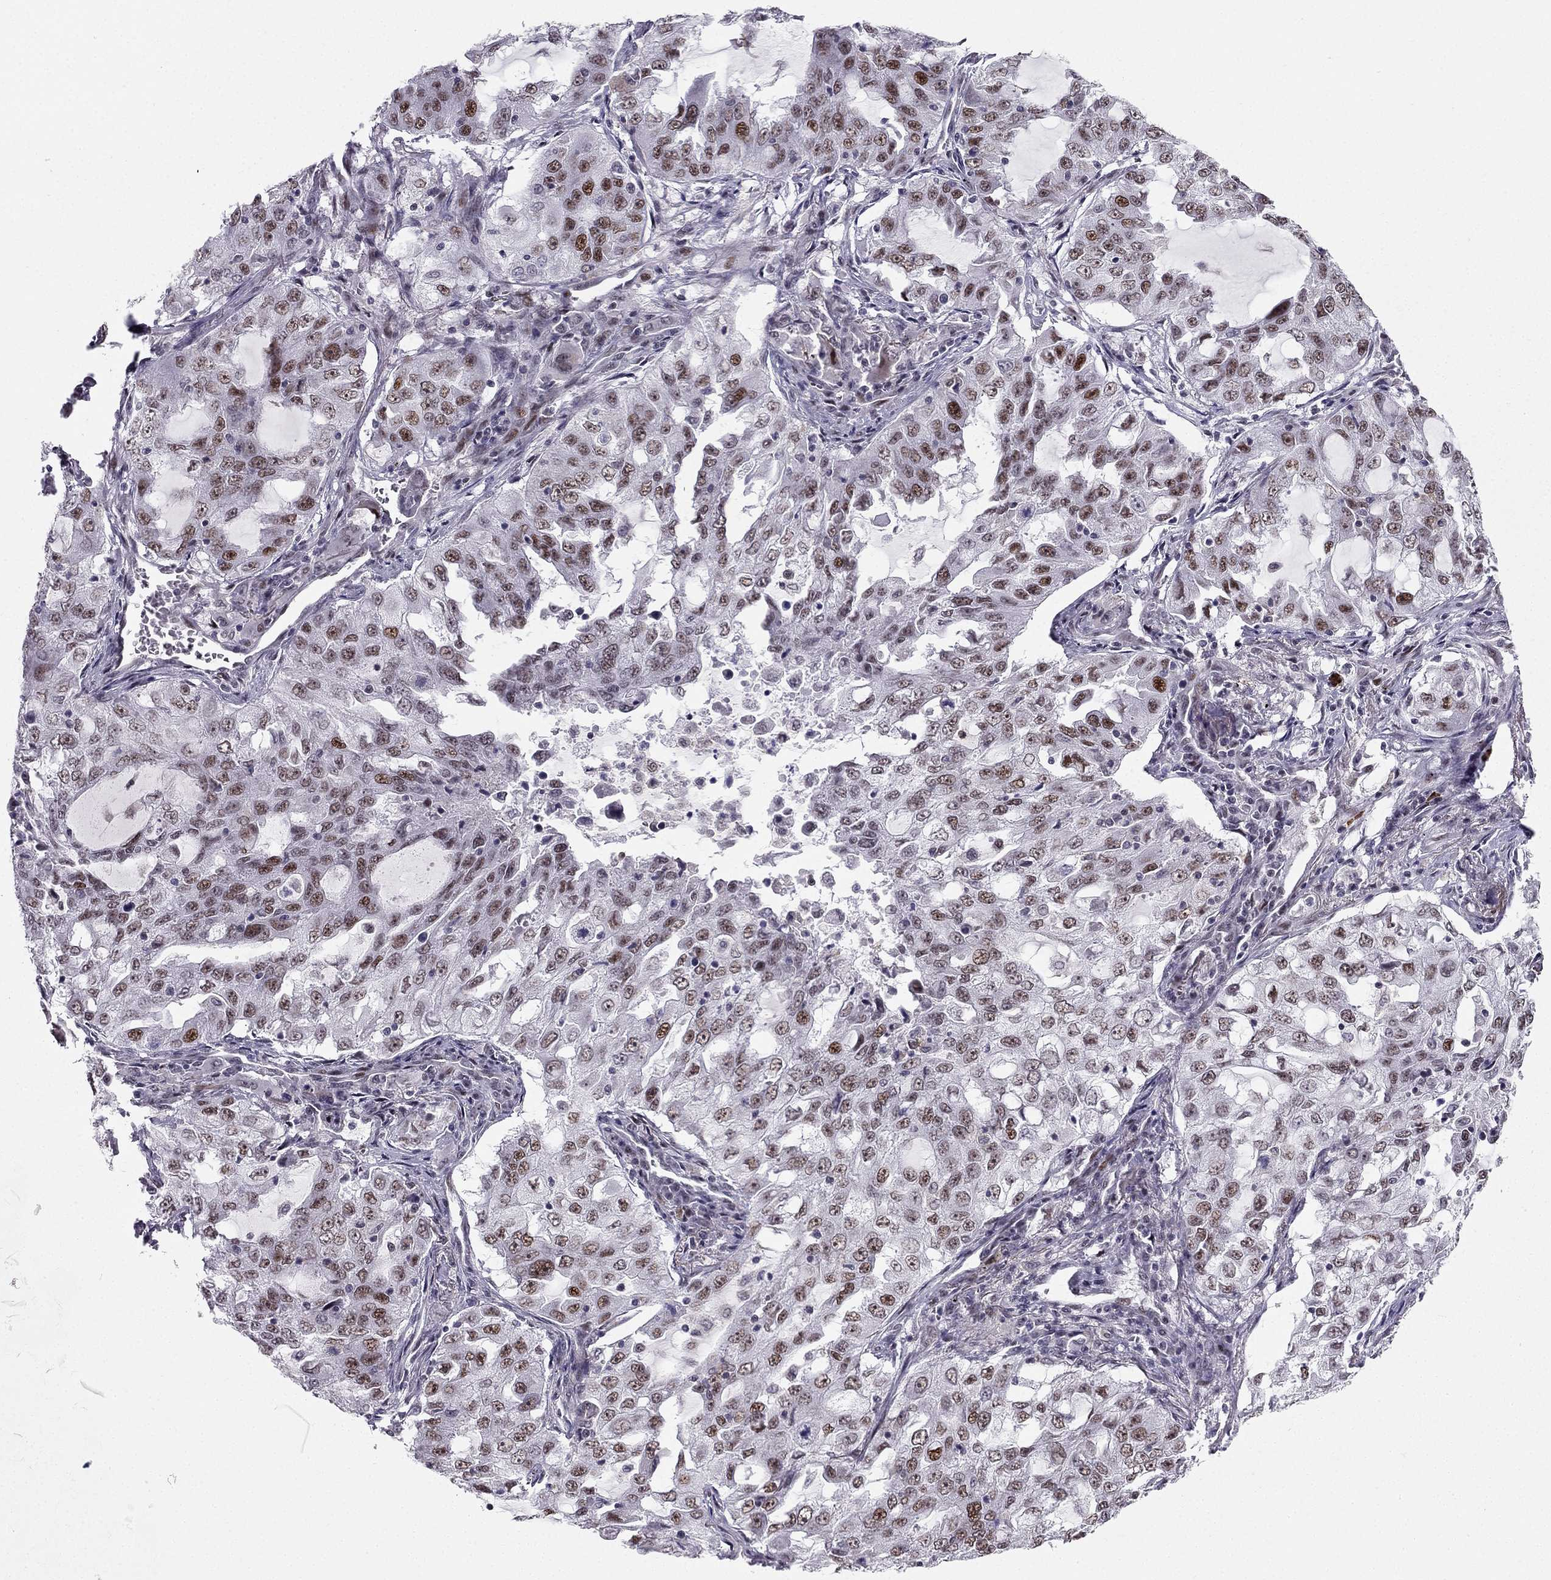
{"staining": {"intensity": "moderate", "quantity": "25%-75%", "location": "nuclear"}, "tissue": "lung cancer", "cell_type": "Tumor cells", "image_type": "cancer", "snomed": [{"axis": "morphology", "description": "Adenocarcinoma, NOS"}, {"axis": "topography", "description": "Lung"}], "caption": "Immunohistochemistry (DAB (3,3'-diaminobenzidine)) staining of lung cancer displays moderate nuclear protein expression in approximately 25%-75% of tumor cells. (IHC, brightfield microscopy, high magnification).", "gene": "RPRD2", "patient": {"sex": "female", "age": 61}}